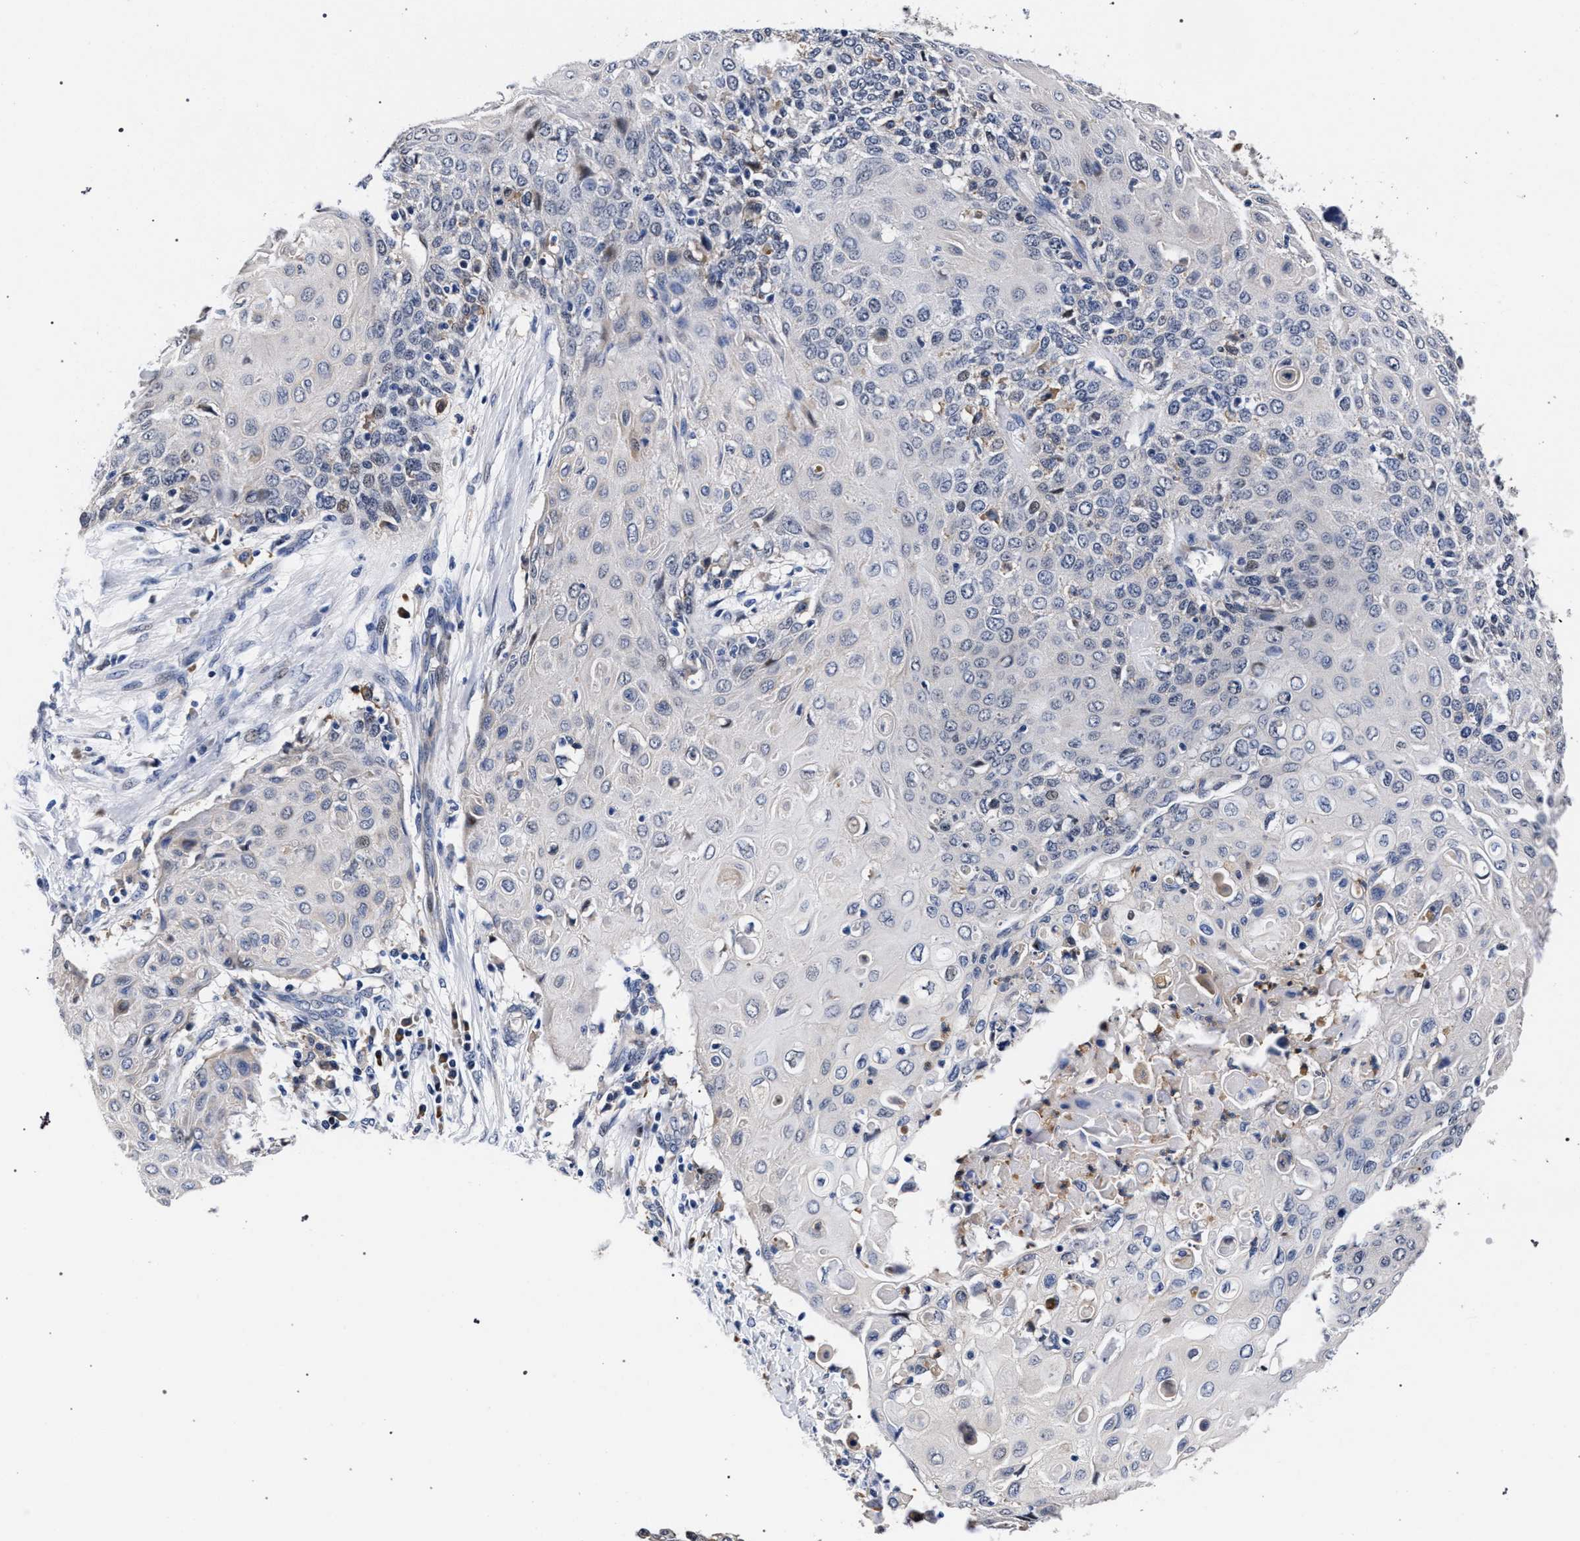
{"staining": {"intensity": "negative", "quantity": "none", "location": "none"}, "tissue": "cervical cancer", "cell_type": "Tumor cells", "image_type": "cancer", "snomed": [{"axis": "morphology", "description": "Squamous cell carcinoma, NOS"}, {"axis": "topography", "description": "Cervix"}], "caption": "High magnification brightfield microscopy of cervical cancer stained with DAB (brown) and counterstained with hematoxylin (blue): tumor cells show no significant staining.", "gene": "ZNF462", "patient": {"sex": "female", "age": 39}}